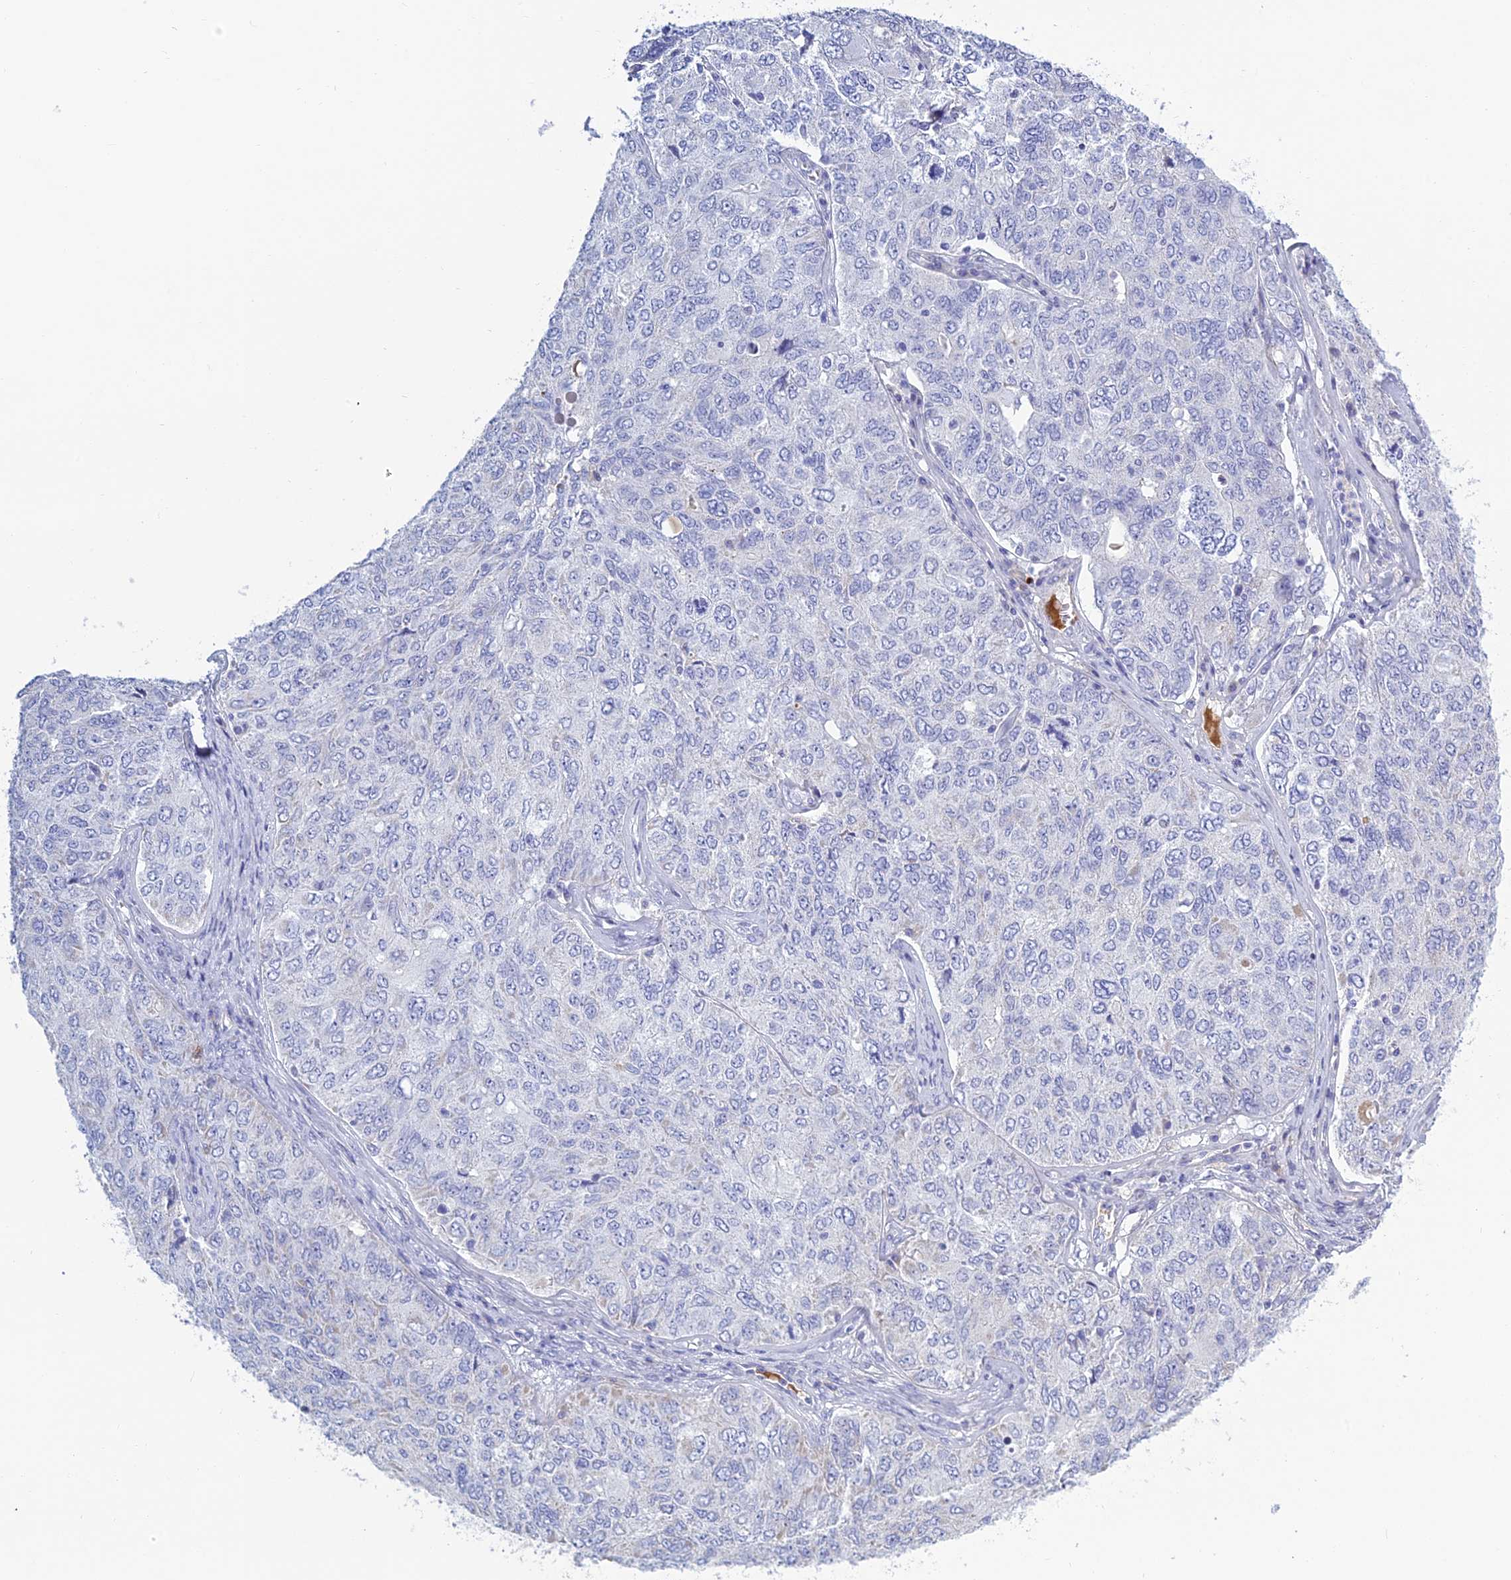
{"staining": {"intensity": "negative", "quantity": "none", "location": "none"}, "tissue": "ovarian cancer", "cell_type": "Tumor cells", "image_type": "cancer", "snomed": [{"axis": "morphology", "description": "Carcinoma, endometroid"}, {"axis": "topography", "description": "Ovary"}], "caption": "High power microscopy histopathology image of an immunohistochemistry (IHC) histopathology image of ovarian cancer (endometroid carcinoma), revealing no significant positivity in tumor cells.", "gene": "MUC13", "patient": {"sex": "female", "age": 62}}